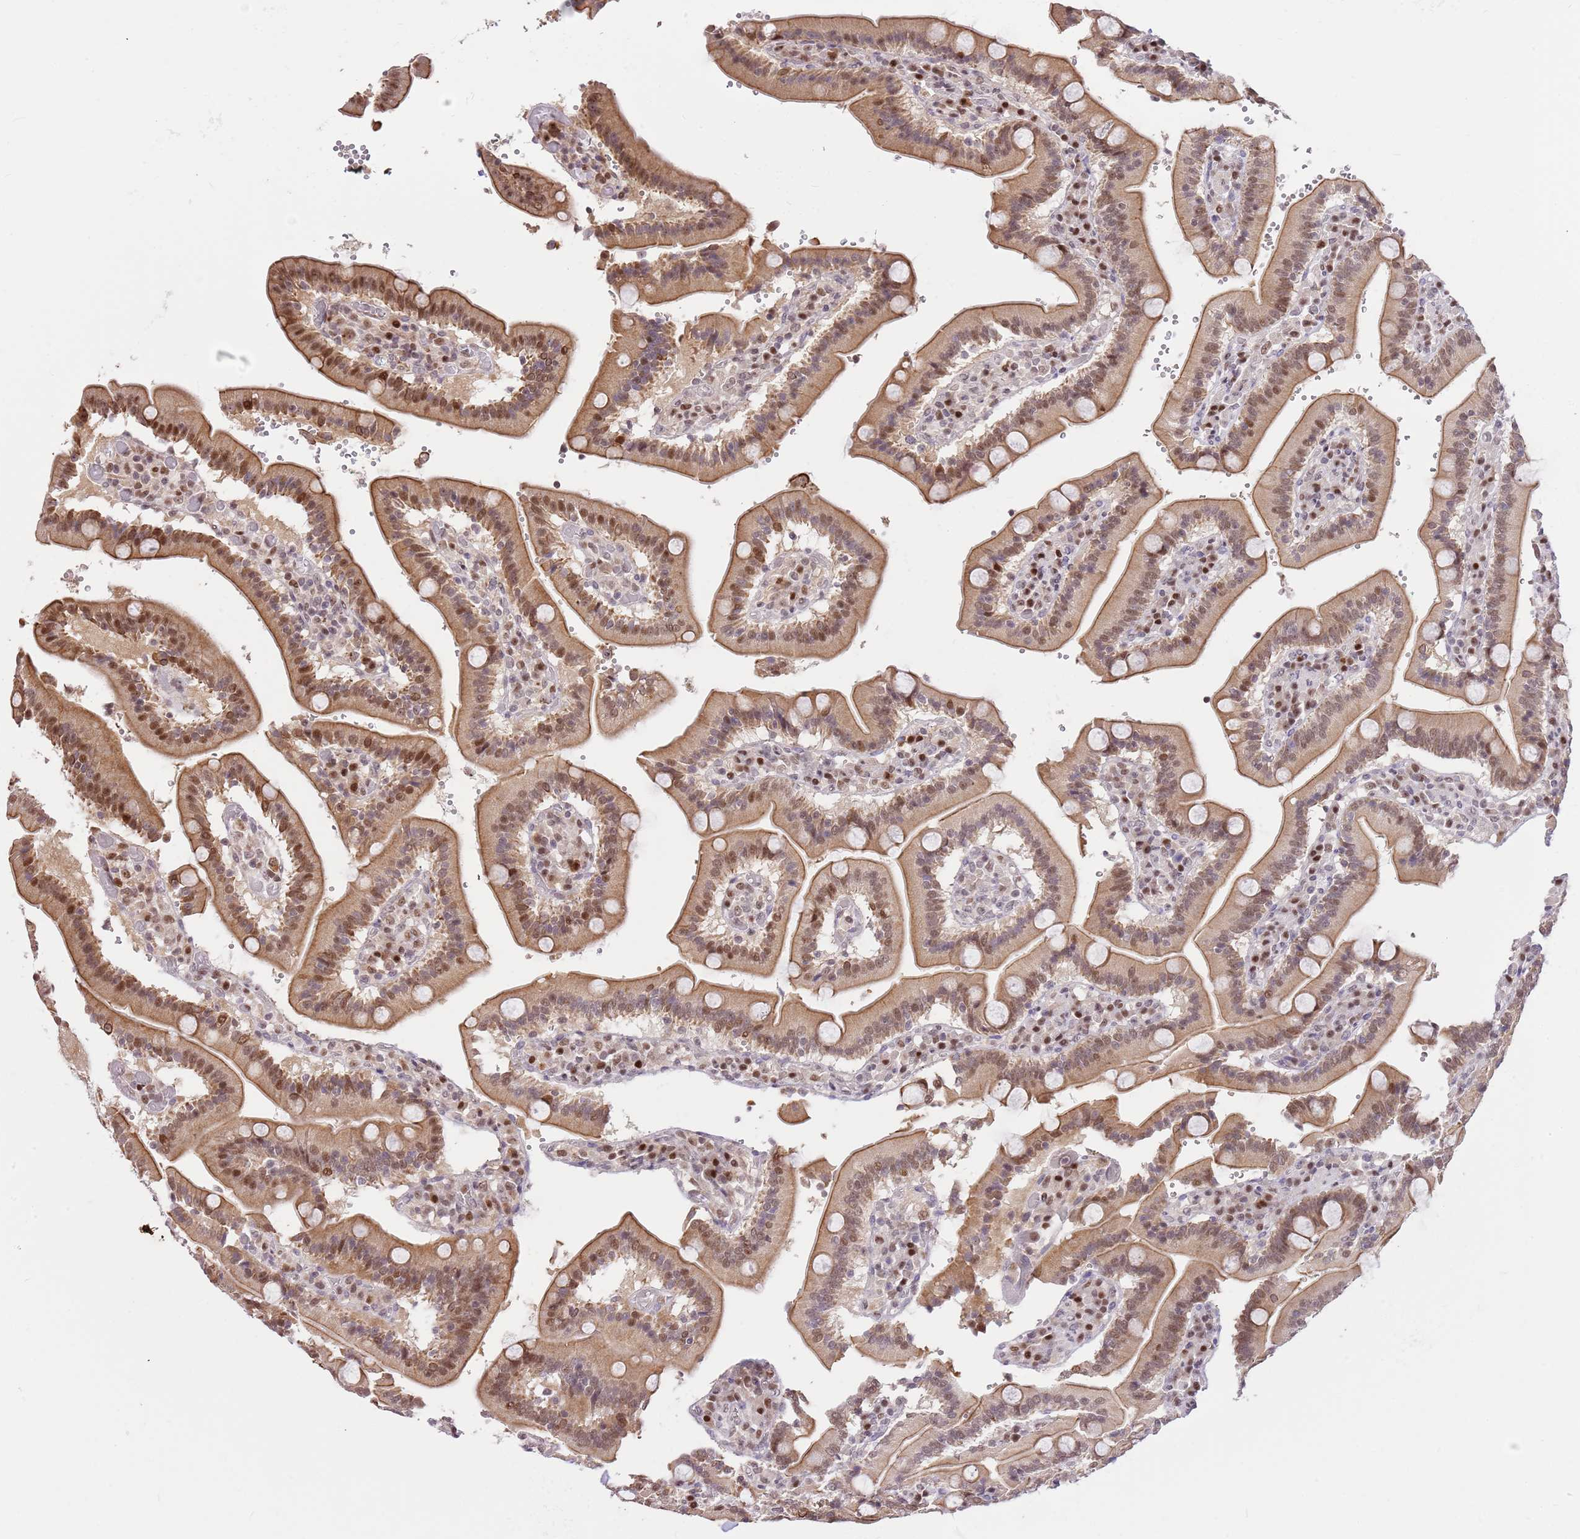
{"staining": {"intensity": "moderate", "quantity": ">75%", "location": "cytoplasmic/membranous,nuclear"}, "tissue": "duodenum", "cell_type": "Glandular cells", "image_type": "normal", "snomed": [{"axis": "morphology", "description": "Normal tissue, NOS"}, {"axis": "topography", "description": "Duodenum"}], "caption": "Protein expression analysis of benign duodenum demonstrates moderate cytoplasmic/membranous,nuclear staining in about >75% of glandular cells. (Stains: DAB (3,3'-diaminobenzidine) in brown, nuclei in blue, Microscopy: brightfield microscopy at high magnification).", "gene": "RFK", "patient": {"sex": "female", "age": 62}}